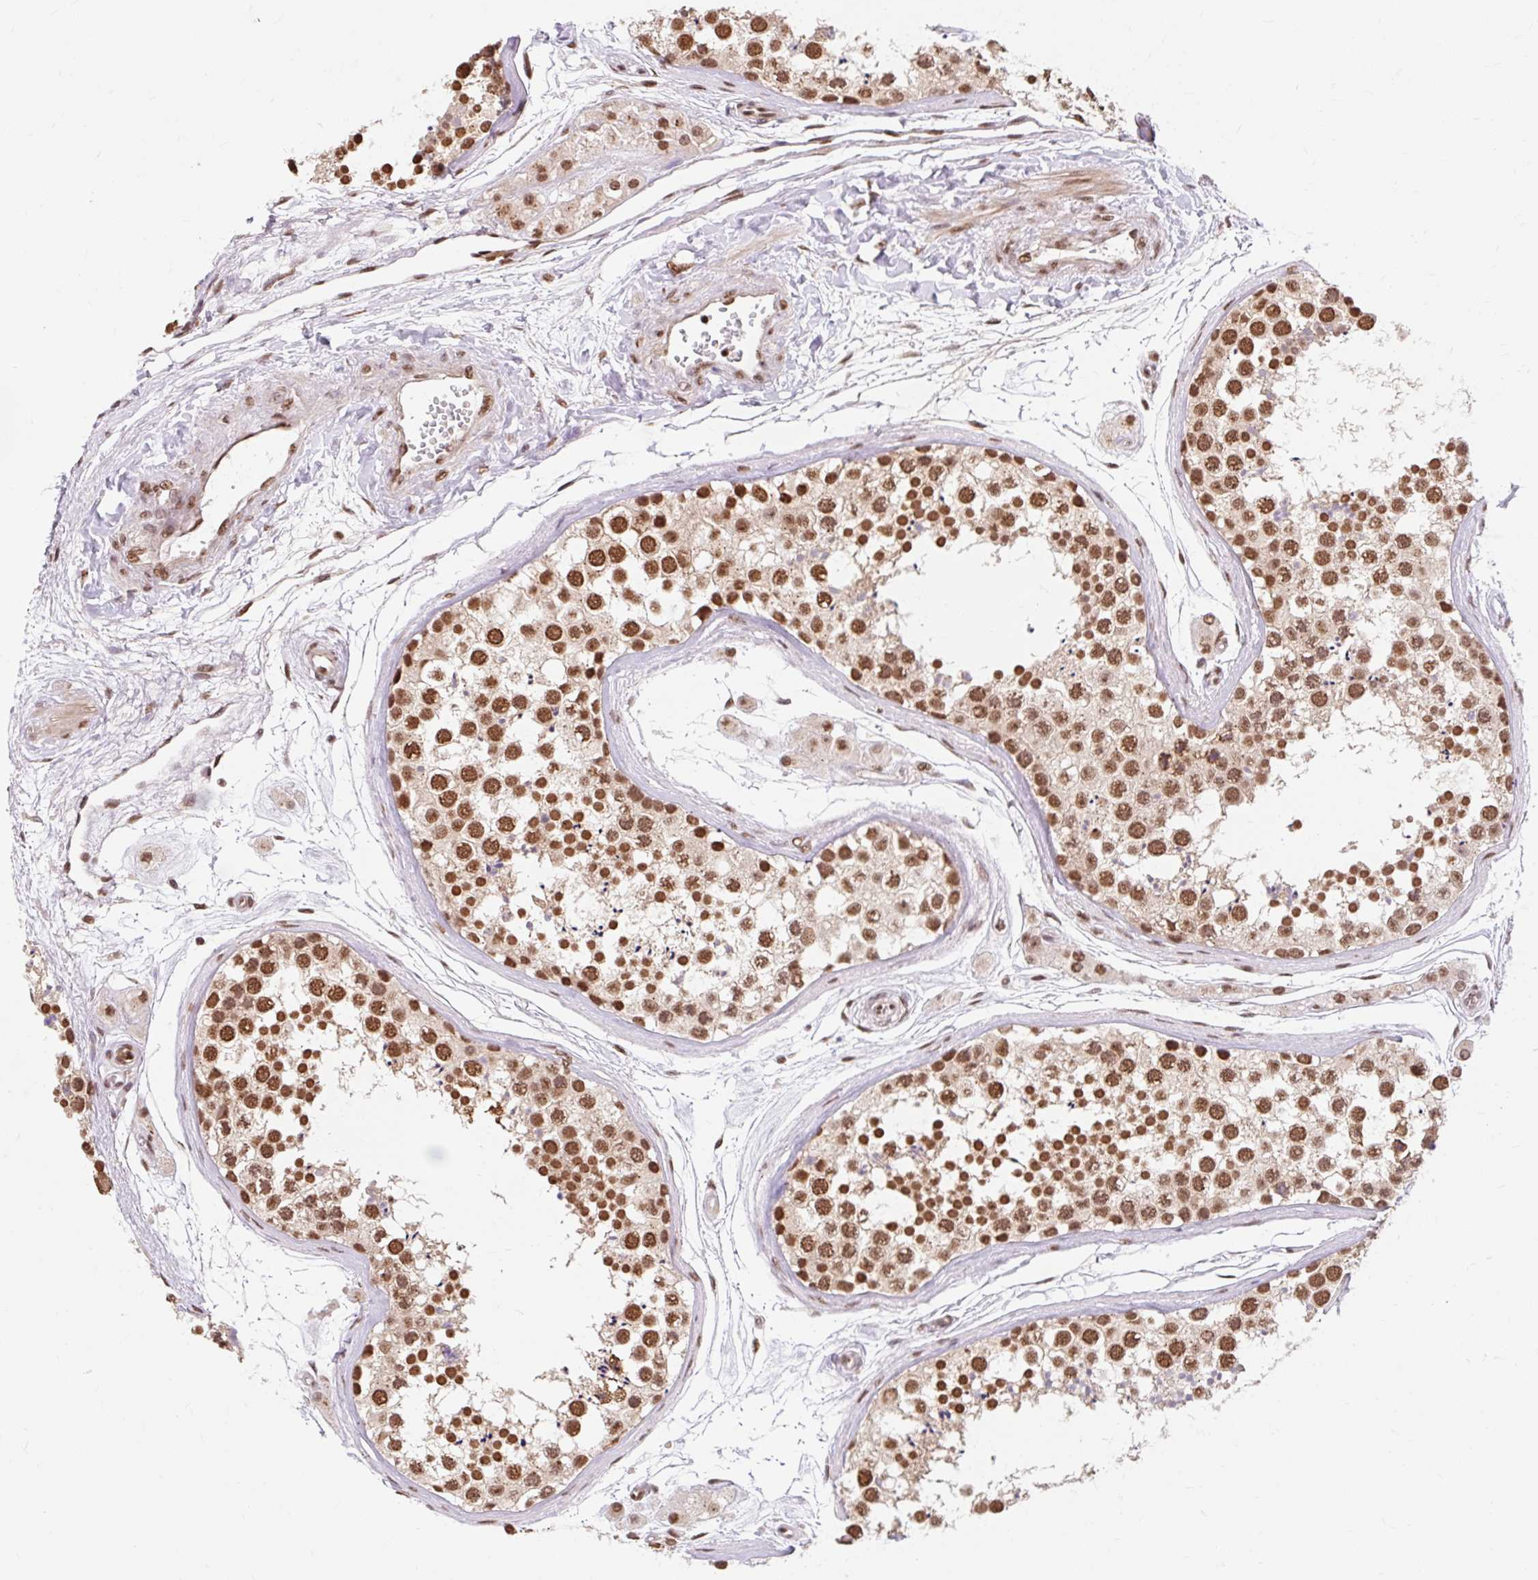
{"staining": {"intensity": "strong", "quantity": ">75%", "location": "nuclear"}, "tissue": "testis", "cell_type": "Cells in seminiferous ducts", "image_type": "normal", "snomed": [{"axis": "morphology", "description": "Normal tissue, NOS"}, {"axis": "topography", "description": "Testis"}], "caption": "The image shows staining of unremarkable testis, revealing strong nuclear protein staining (brown color) within cells in seminiferous ducts.", "gene": "BICRA", "patient": {"sex": "male", "age": 56}}